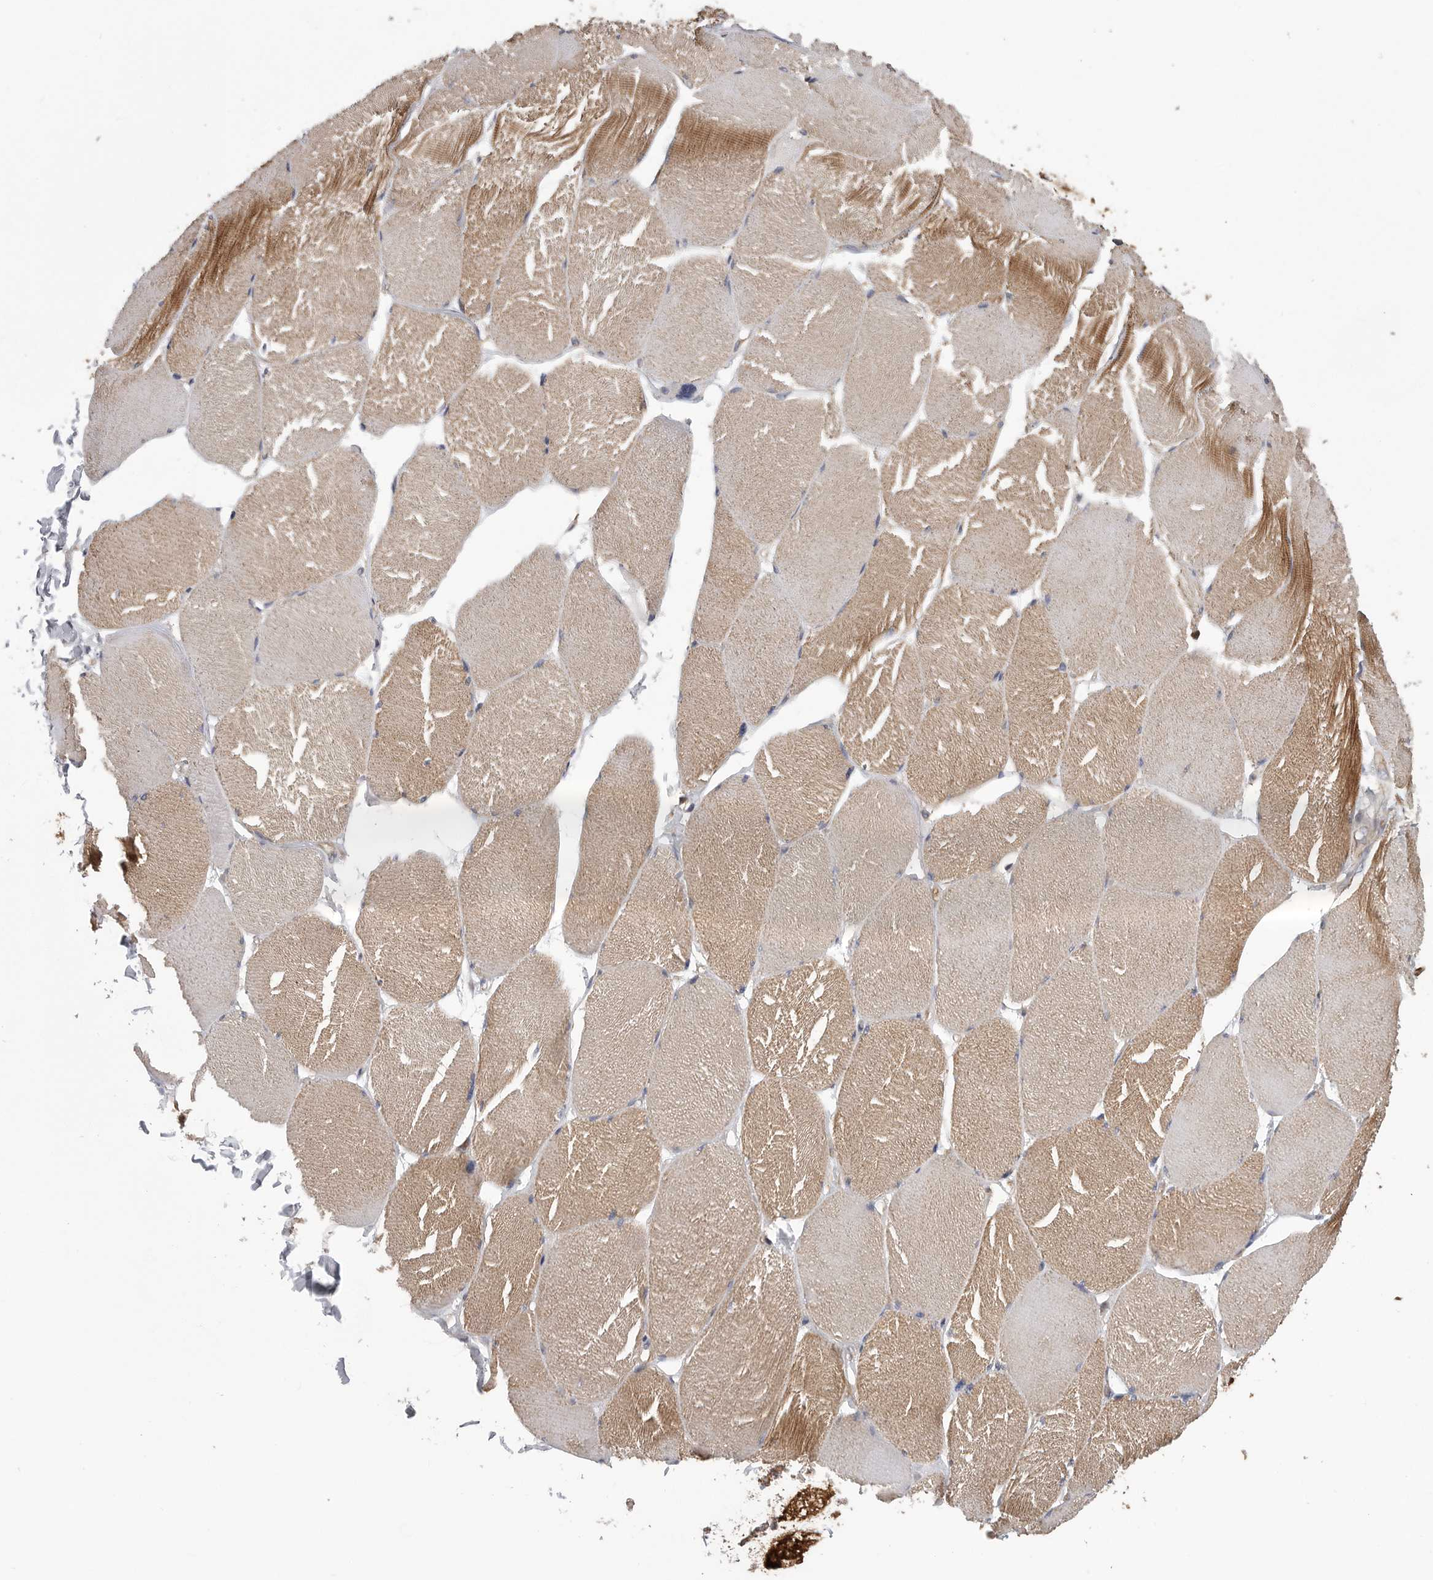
{"staining": {"intensity": "moderate", "quantity": "25%-75%", "location": "cytoplasmic/membranous"}, "tissue": "skeletal muscle", "cell_type": "Myocytes", "image_type": "normal", "snomed": [{"axis": "morphology", "description": "Normal tissue, NOS"}, {"axis": "topography", "description": "Skin"}, {"axis": "topography", "description": "Skeletal muscle"}], "caption": "IHC micrograph of benign skeletal muscle stained for a protein (brown), which displays medium levels of moderate cytoplasmic/membranous positivity in about 25%-75% of myocytes.", "gene": "OXR1", "patient": {"sex": "male", "age": 83}}